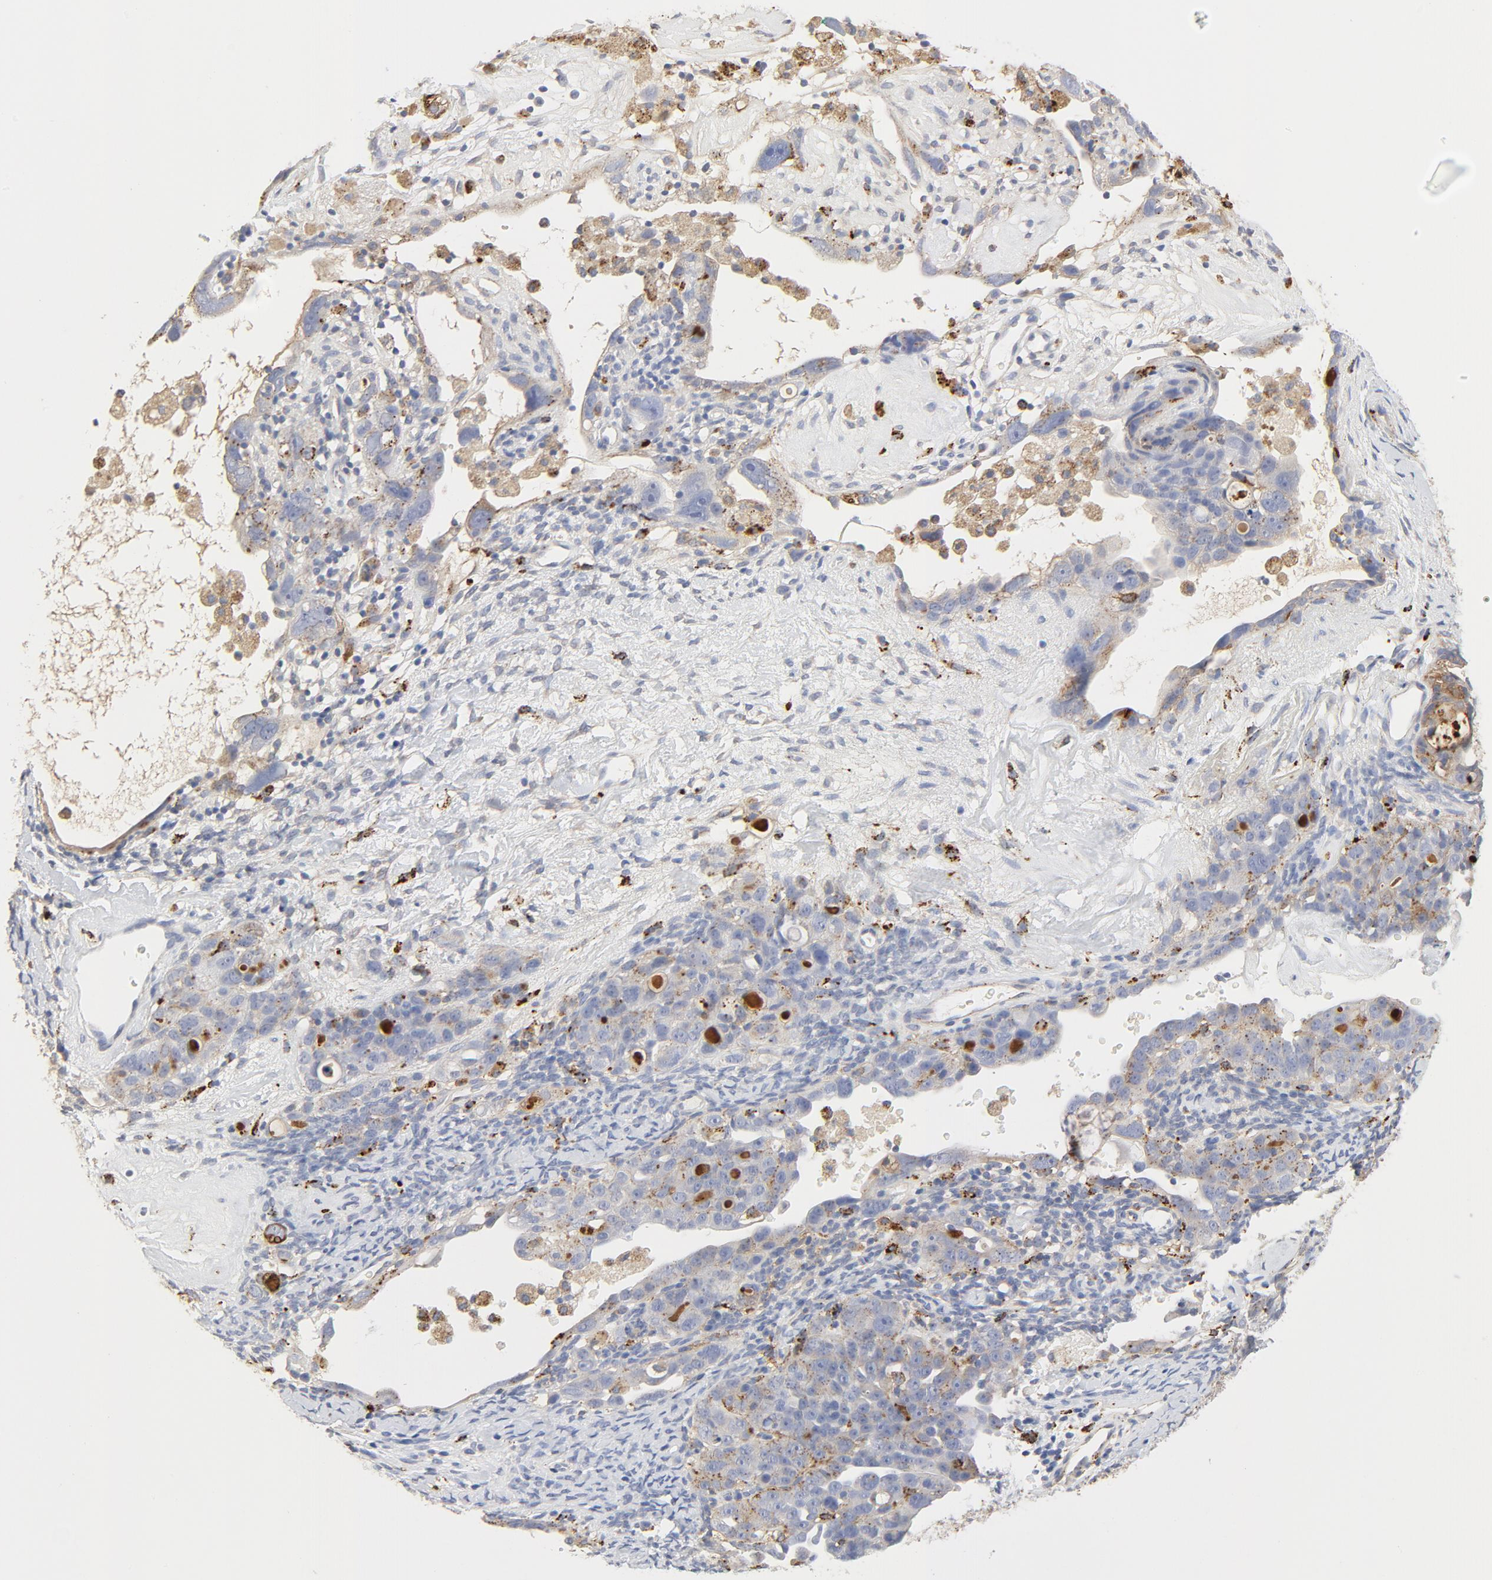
{"staining": {"intensity": "moderate", "quantity": "<25%", "location": "cytoplasmic/membranous"}, "tissue": "ovarian cancer", "cell_type": "Tumor cells", "image_type": "cancer", "snomed": [{"axis": "morphology", "description": "Cystadenocarcinoma, serous, NOS"}, {"axis": "topography", "description": "Ovary"}], "caption": "A high-resolution photomicrograph shows IHC staining of serous cystadenocarcinoma (ovarian), which displays moderate cytoplasmic/membranous expression in about <25% of tumor cells. Using DAB (brown) and hematoxylin (blue) stains, captured at high magnification using brightfield microscopy.", "gene": "MAGEB17", "patient": {"sex": "female", "age": 66}}